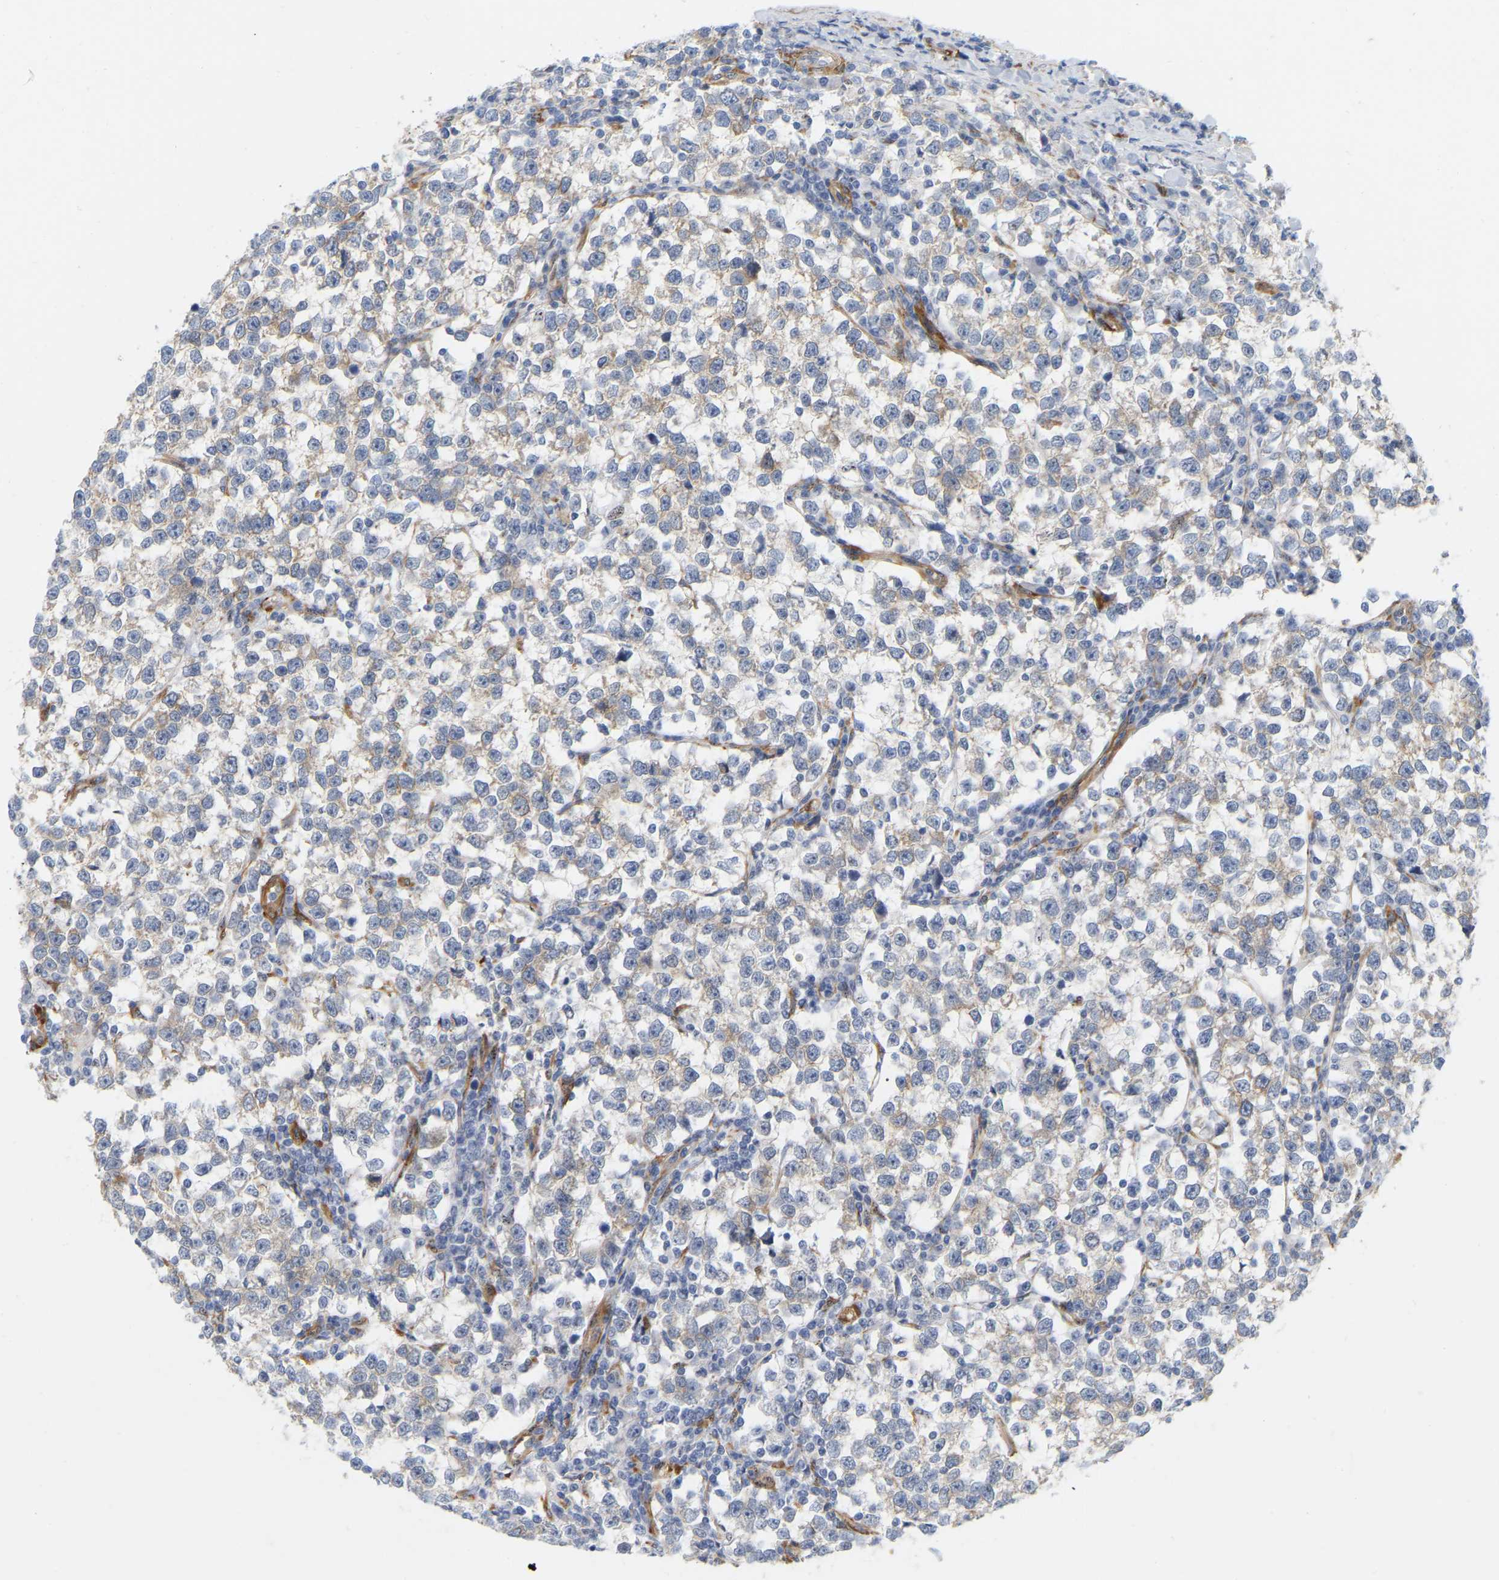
{"staining": {"intensity": "moderate", "quantity": "<25%", "location": "cytoplasmic/membranous"}, "tissue": "testis cancer", "cell_type": "Tumor cells", "image_type": "cancer", "snomed": [{"axis": "morphology", "description": "Normal tissue, NOS"}, {"axis": "morphology", "description": "Seminoma, NOS"}, {"axis": "topography", "description": "Testis"}], "caption": "Immunohistochemical staining of human testis cancer demonstrates moderate cytoplasmic/membranous protein expression in about <25% of tumor cells. The protein of interest is stained brown, and the nuclei are stained in blue (DAB IHC with brightfield microscopy, high magnification).", "gene": "RAPH1", "patient": {"sex": "male", "age": 43}}